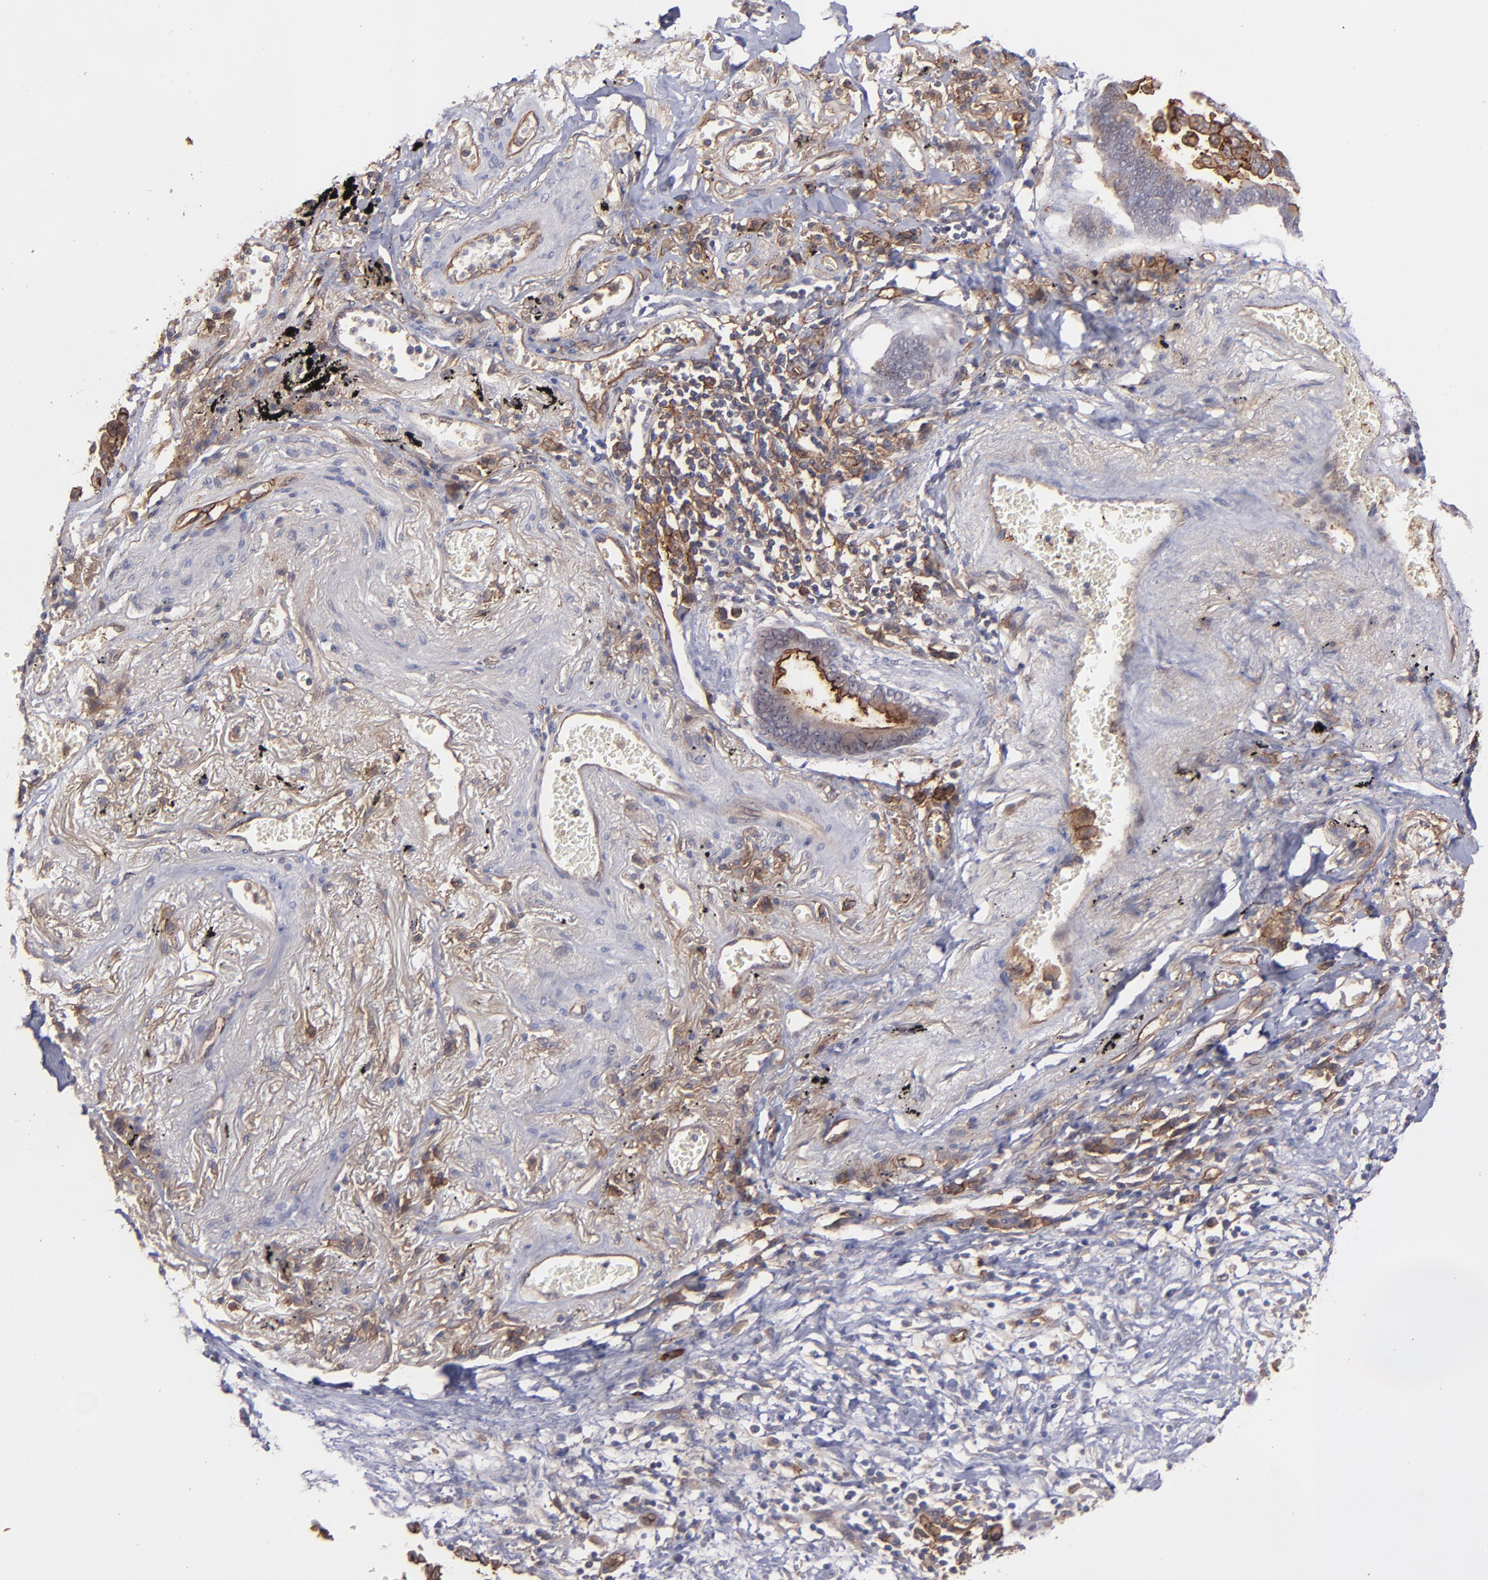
{"staining": {"intensity": "strong", "quantity": ">75%", "location": "cytoplasmic/membranous"}, "tissue": "lung cancer", "cell_type": "Tumor cells", "image_type": "cancer", "snomed": [{"axis": "morphology", "description": "Adenocarcinoma, NOS"}, {"axis": "topography", "description": "Lung"}], "caption": "A brown stain shows strong cytoplasmic/membranous staining of a protein in lung adenocarcinoma tumor cells. (DAB (3,3'-diaminobenzidine) = brown stain, brightfield microscopy at high magnification).", "gene": "ICAM1", "patient": {"sex": "female", "age": 64}}